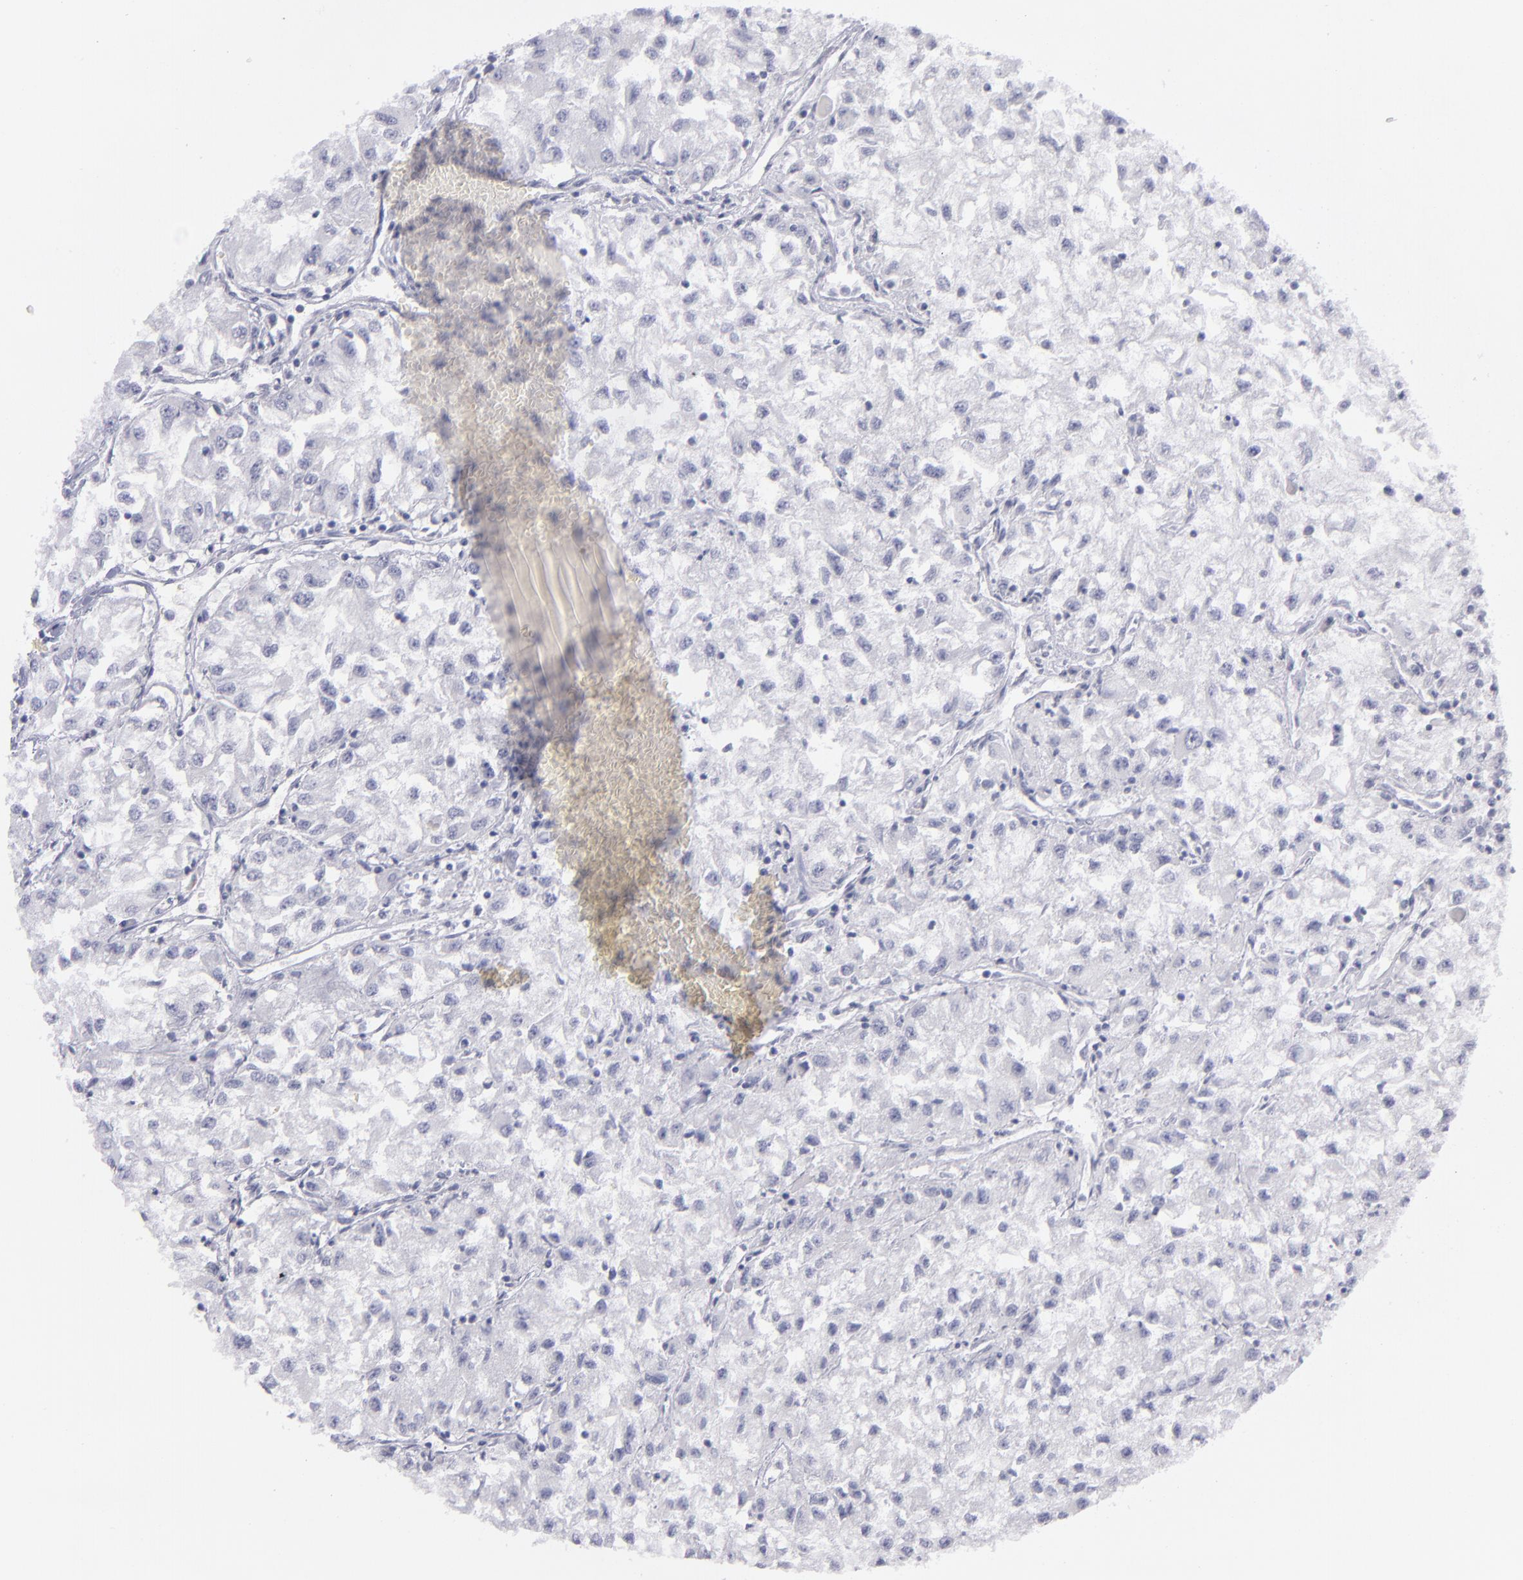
{"staining": {"intensity": "negative", "quantity": "none", "location": "none"}, "tissue": "renal cancer", "cell_type": "Tumor cells", "image_type": "cancer", "snomed": [{"axis": "morphology", "description": "Adenocarcinoma, NOS"}, {"axis": "topography", "description": "Kidney"}], "caption": "Immunohistochemistry (IHC) histopathology image of human renal adenocarcinoma stained for a protein (brown), which exhibits no positivity in tumor cells.", "gene": "MYH11", "patient": {"sex": "male", "age": 59}}